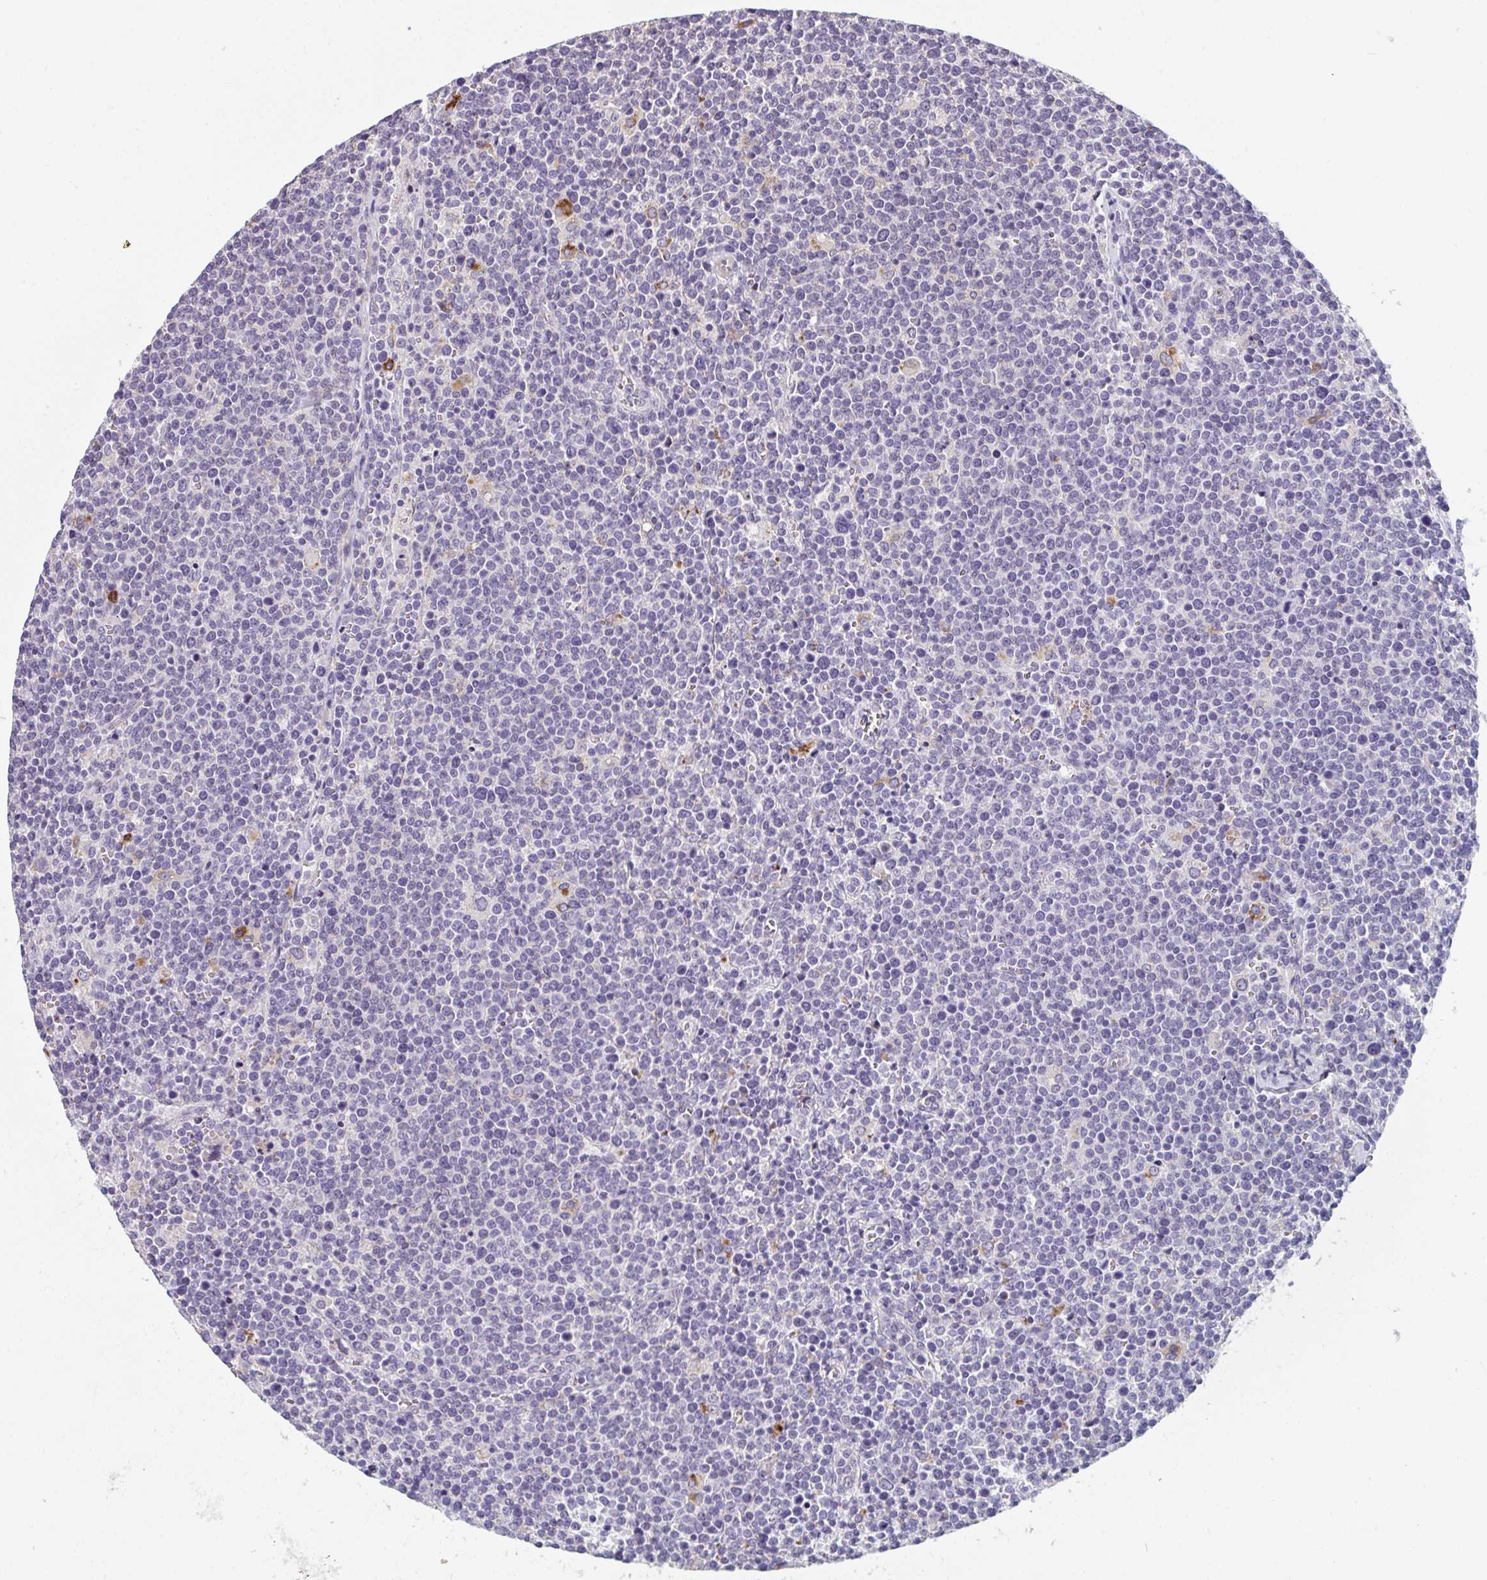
{"staining": {"intensity": "negative", "quantity": "none", "location": "none"}, "tissue": "lymphoma", "cell_type": "Tumor cells", "image_type": "cancer", "snomed": [{"axis": "morphology", "description": "Malignant lymphoma, non-Hodgkin's type, High grade"}, {"axis": "topography", "description": "Lymph node"}], "caption": "The image displays no significant staining in tumor cells of malignant lymphoma, non-Hodgkin's type (high-grade). The staining is performed using DAB (3,3'-diaminobenzidine) brown chromogen with nuclei counter-stained in using hematoxylin.", "gene": "EIF1AD", "patient": {"sex": "male", "age": 61}}